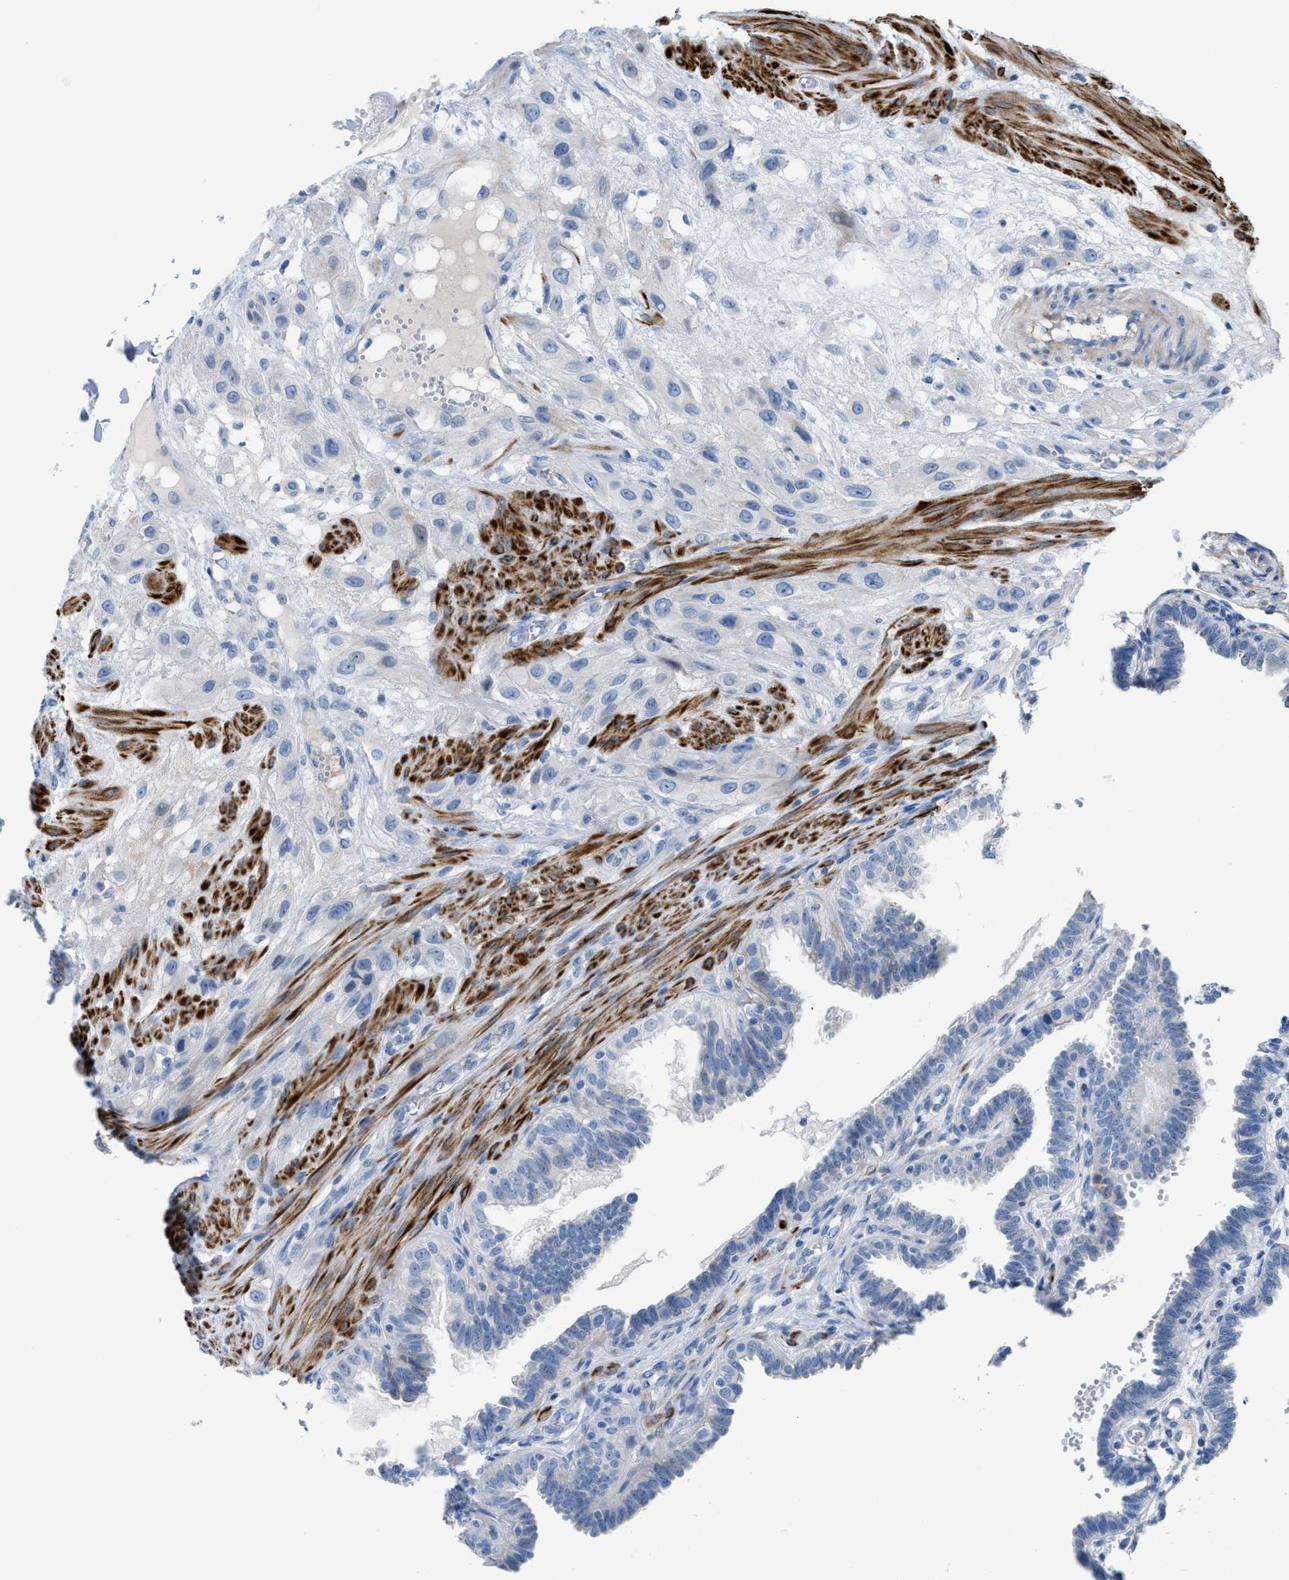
{"staining": {"intensity": "negative", "quantity": "none", "location": "none"}, "tissue": "fallopian tube", "cell_type": "Glandular cells", "image_type": "normal", "snomed": [{"axis": "morphology", "description": "Normal tissue, NOS"}, {"axis": "topography", "description": "Fallopian tube"}, {"axis": "topography", "description": "Placenta"}], "caption": "The histopathology image exhibits no staining of glandular cells in unremarkable fallopian tube. (DAB (3,3'-diaminobenzidine) immunohistochemistry (IHC), high magnification).", "gene": "MPP3", "patient": {"sex": "female", "age": 34}}